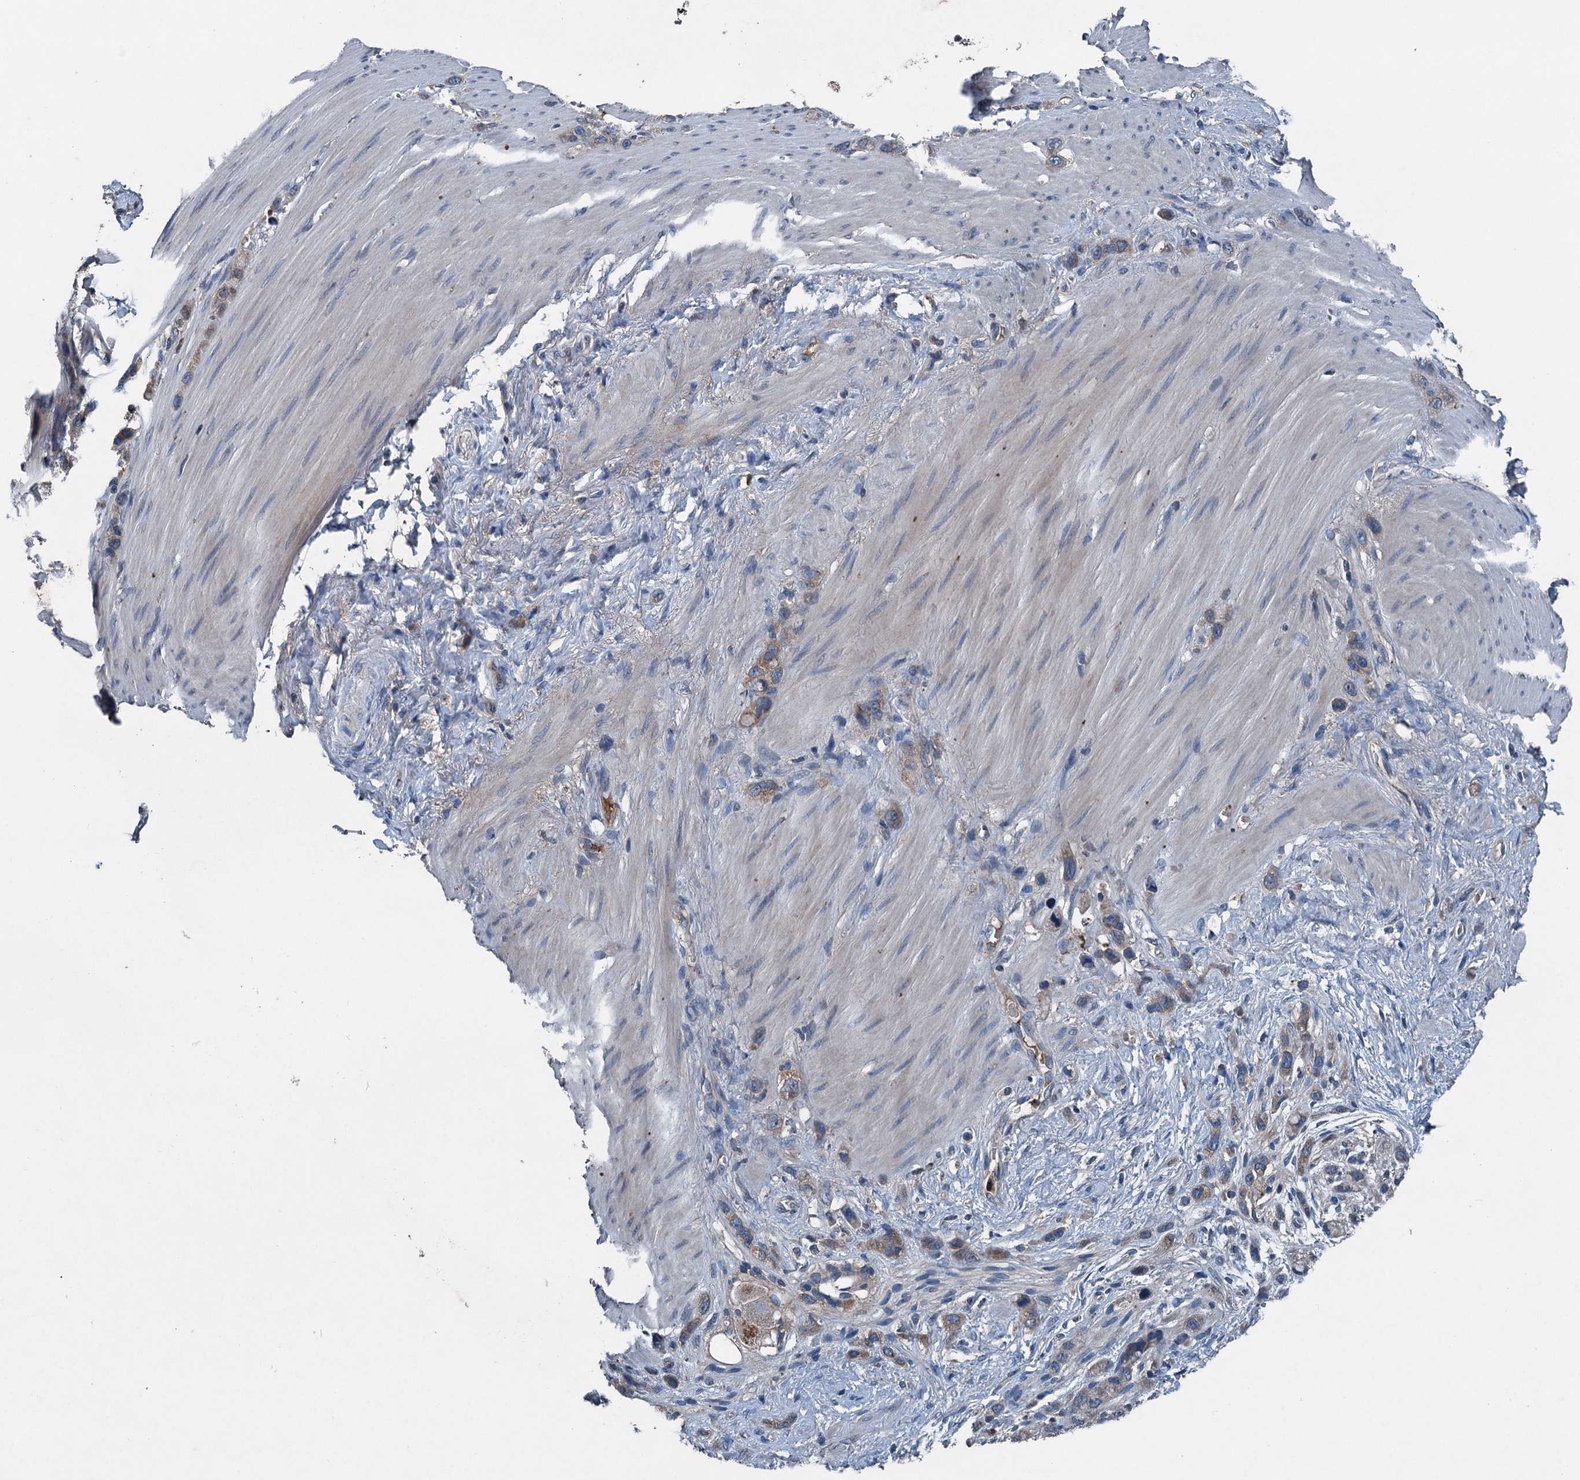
{"staining": {"intensity": "weak", "quantity": "25%-75%", "location": "cytoplasmic/membranous"}, "tissue": "stomach cancer", "cell_type": "Tumor cells", "image_type": "cancer", "snomed": [{"axis": "morphology", "description": "Adenocarcinoma, NOS"}, {"axis": "morphology", "description": "Adenocarcinoma, High grade"}, {"axis": "topography", "description": "Stomach, upper"}, {"axis": "topography", "description": "Stomach, lower"}], "caption": "Human stomach cancer (adenocarcinoma) stained for a protein (brown) demonstrates weak cytoplasmic/membranous positive positivity in approximately 25%-75% of tumor cells.", "gene": "PDSS1", "patient": {"sex": "female", "age": 65}}